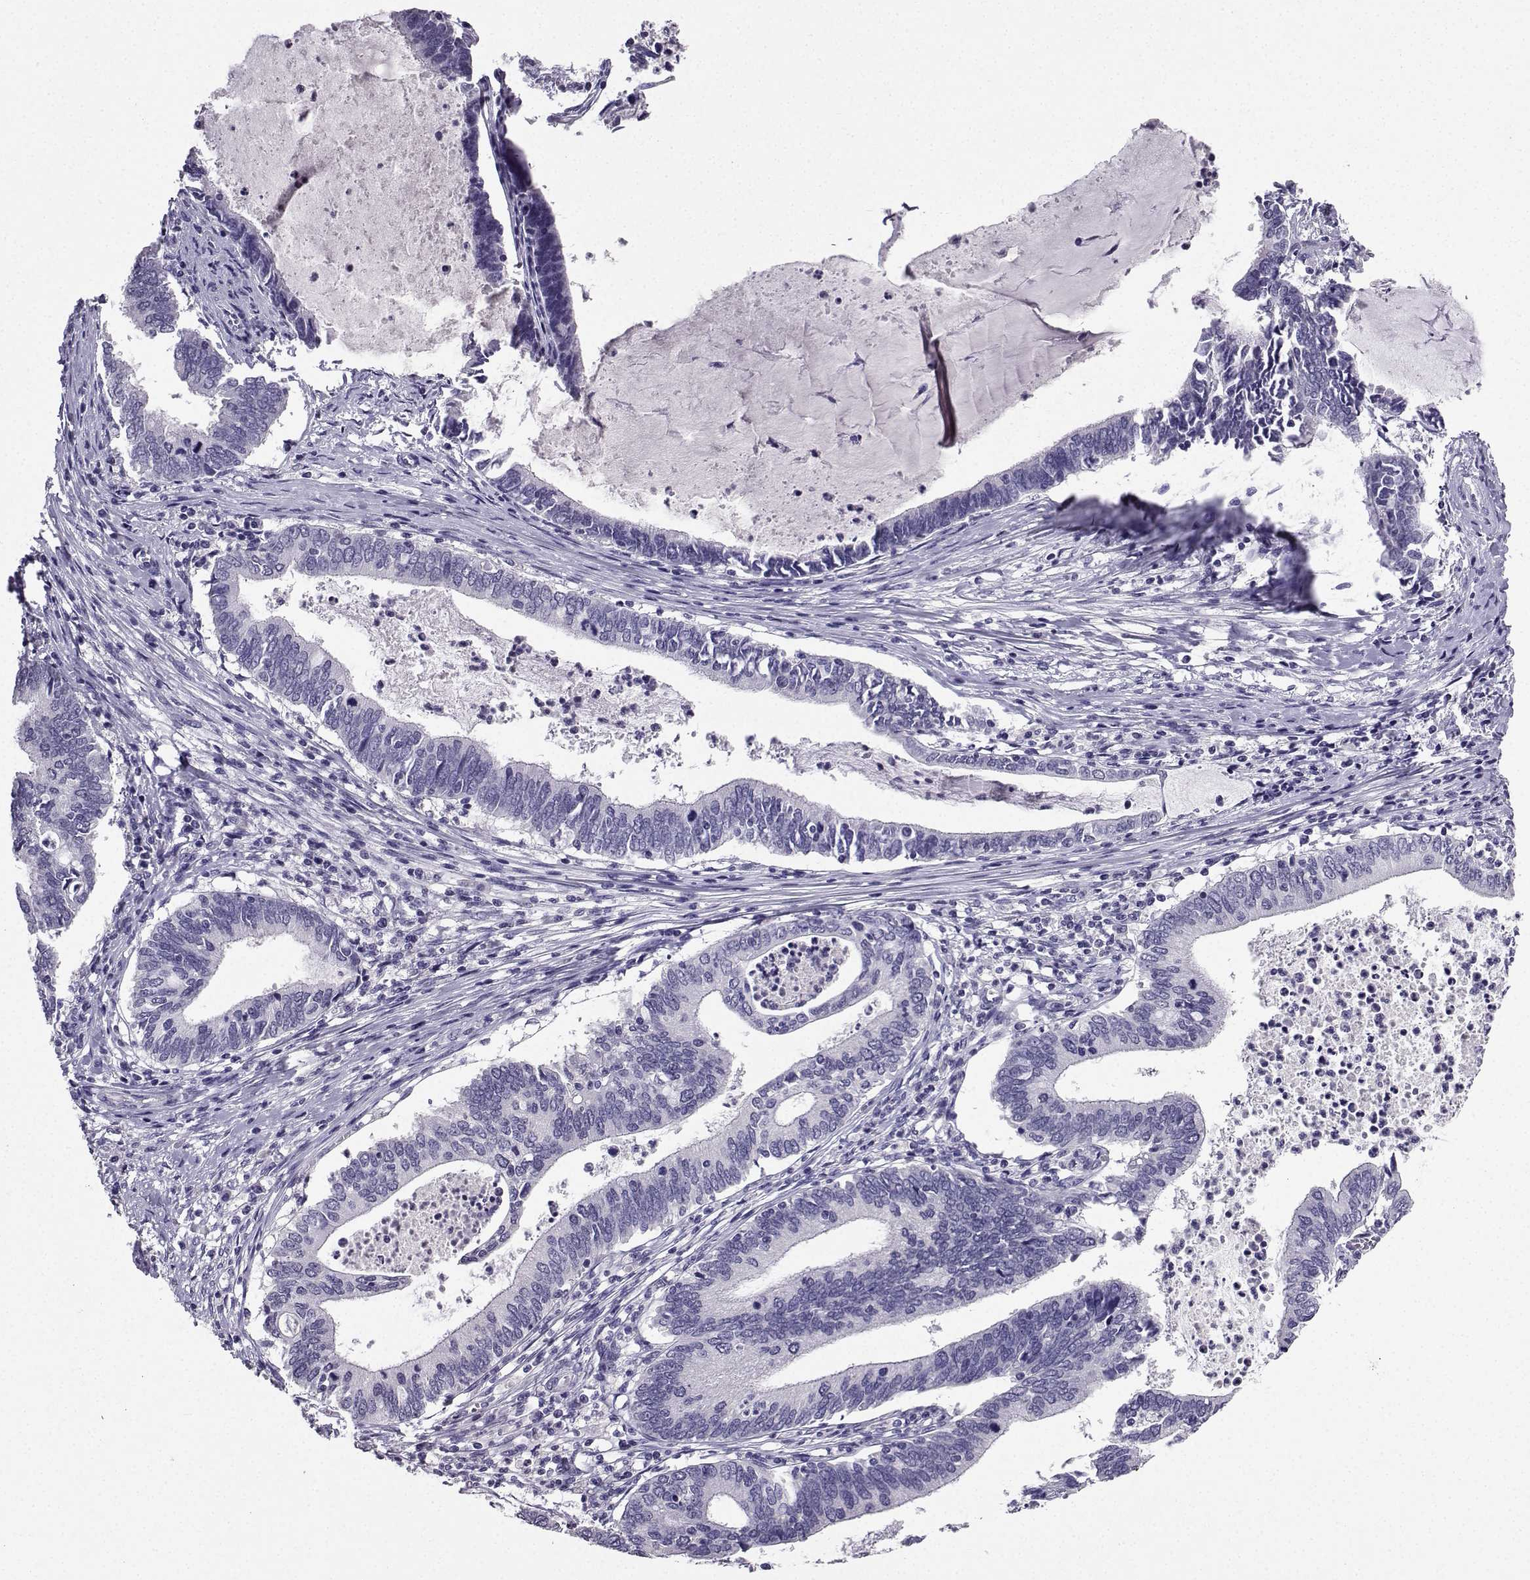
{"staining": {"intensity": "negative", "quantity": "none", "location": "none"}, "tissue": "cervical cancer", "cell_type": "Tumor cells", "image_type": "cancer", "snomed": [{"axis": "morphology", "description": "Adenocarcinoma, NOS"}, {"axis": "topography", "description": "Cervix"}], "caption": "Immunohistochemistry photomicrograph of cervical cancer (adenocarcinoma) stained for a protein (brown), which reveals no staining in tumor cells. Nuclei are stained in blue.", "gene": "SPAG11B", "patient": {"sex": "female", "age": 42}}